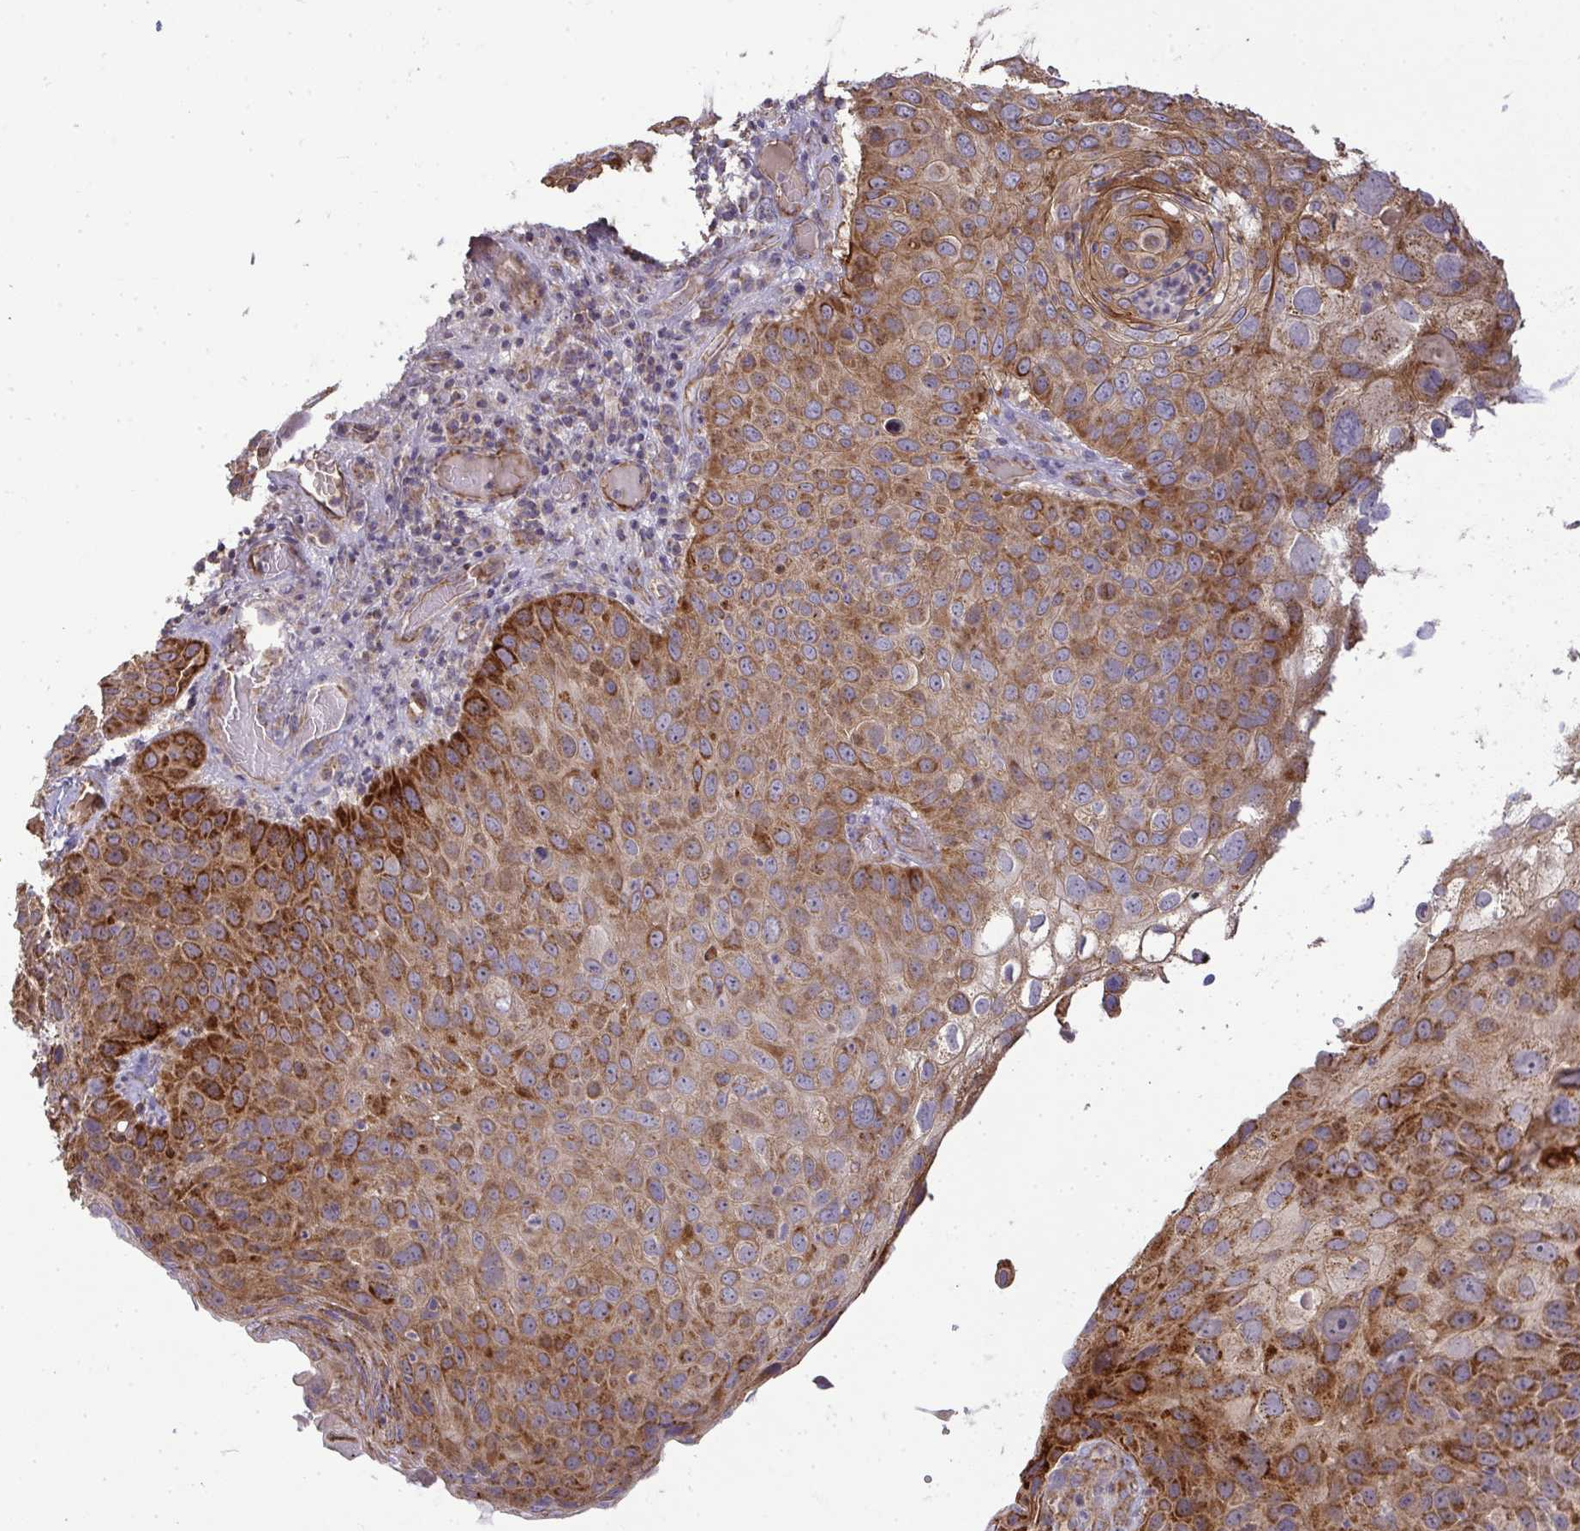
{"staining": {"intensity": "moderate", "quantity": ">75%", "location": "cytoplasmic/membranous"}, "tissue": "skin cancer", "cell_type": "Tumor cells", "image_type": "cancer", "snomed": [{"axis": "morphology", "description": "Squamous cell carcinoma, NOS"}, {"axis": "topography", "description": "Skin"}], "caption": "Squamous cell carcinoma (skin) stained for a protein (brown) demonstrates moderate cytoplasmic/membranous positive positivity in about >75% of tumor cells.", "gene": "B4GALT6", "patient": {"sex": "male", "age": 87}}